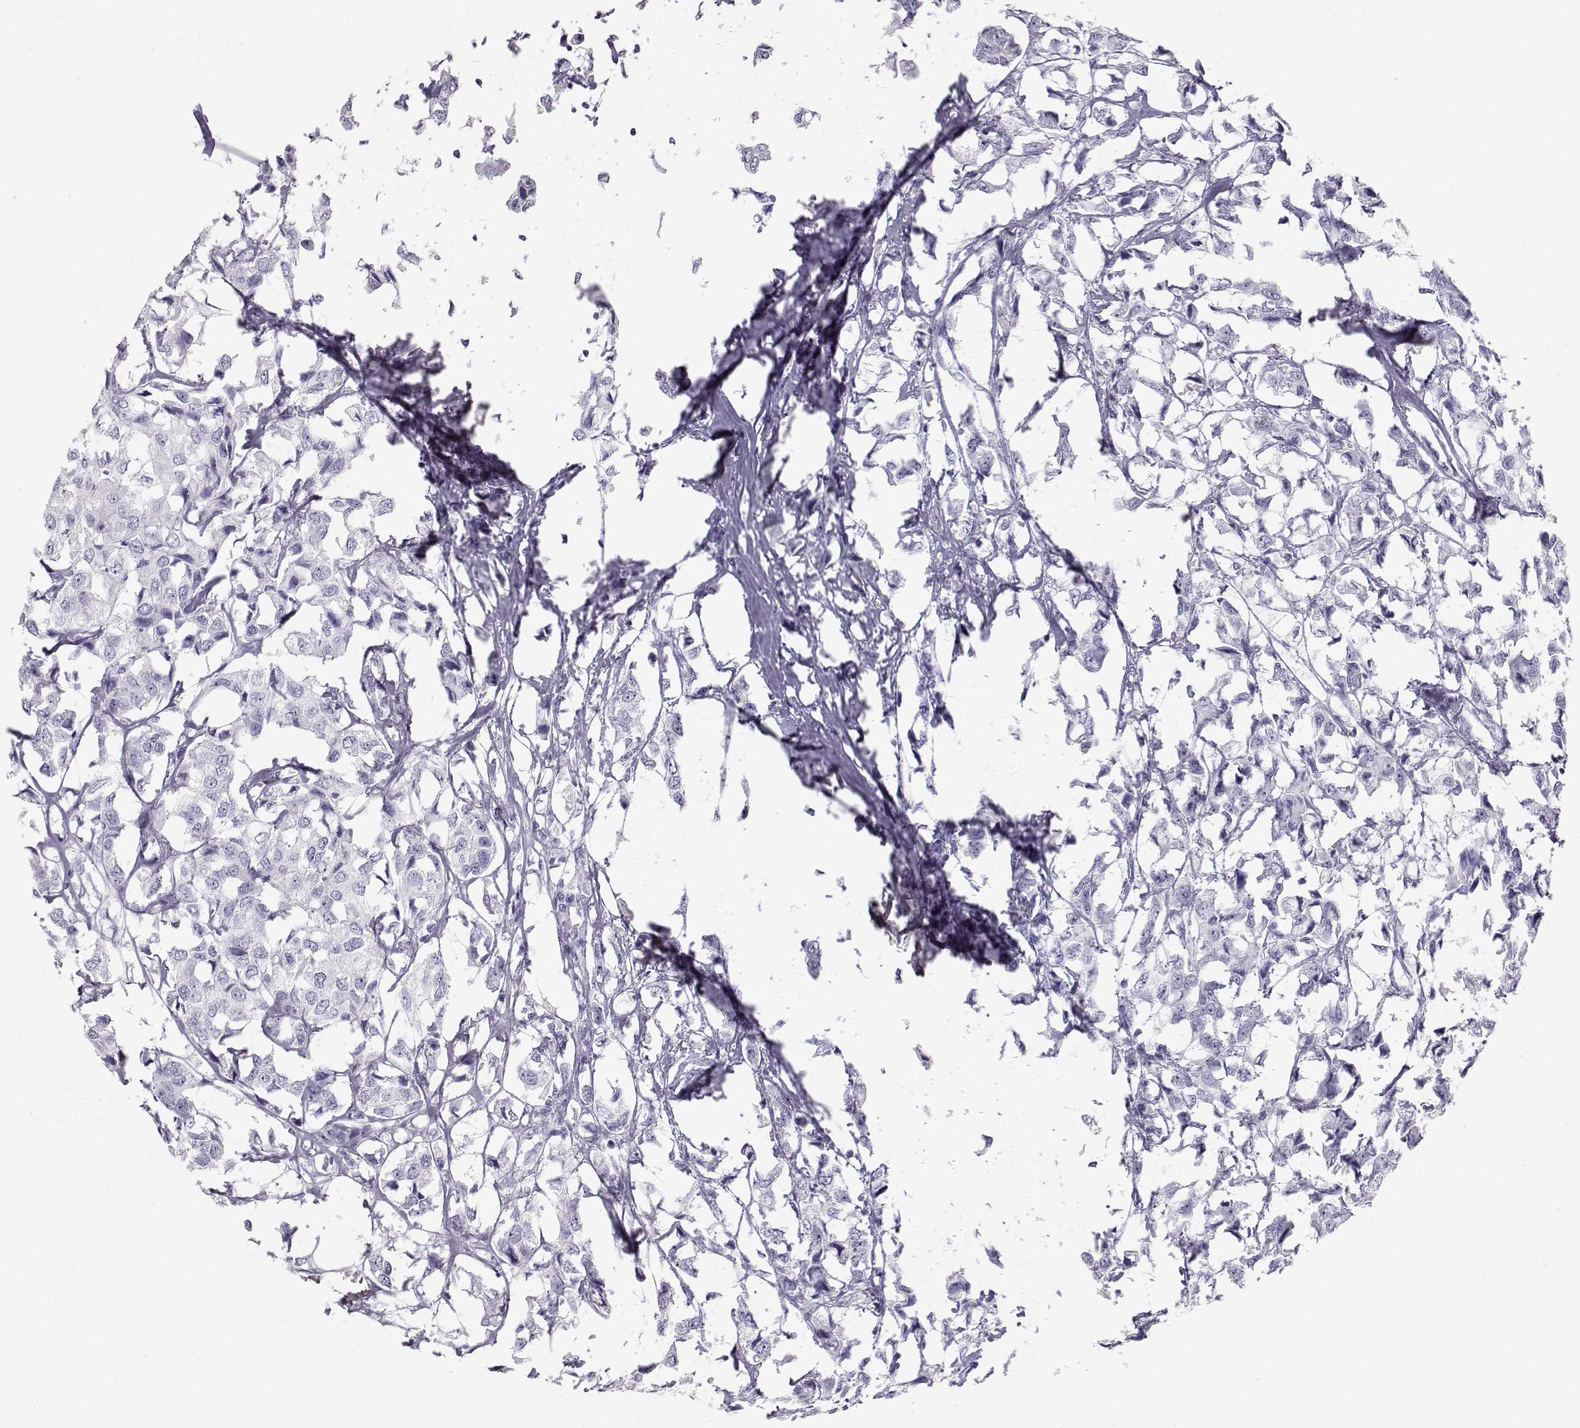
{"staining": {"intensity": "negative", "quantity": "none", "location": "none"}, "tissue": "breast cancer", "cell_type": "Tumor cells", "image_type": "cancer", "snomed": [{"axis": "morphology", "description": "Duct carcinoma"}, {"axis": "topography", "description": "Breast"}], "caption": "A micrograph of human breast cancer is negative for staining in tumor cells. (Stains: DAB IHC with hematoxylin counter stain, Microscopy: brightfield microscopy at high magnification).", "gene": "TKTL1", "patient": {"sex": "female", "age": 80}}